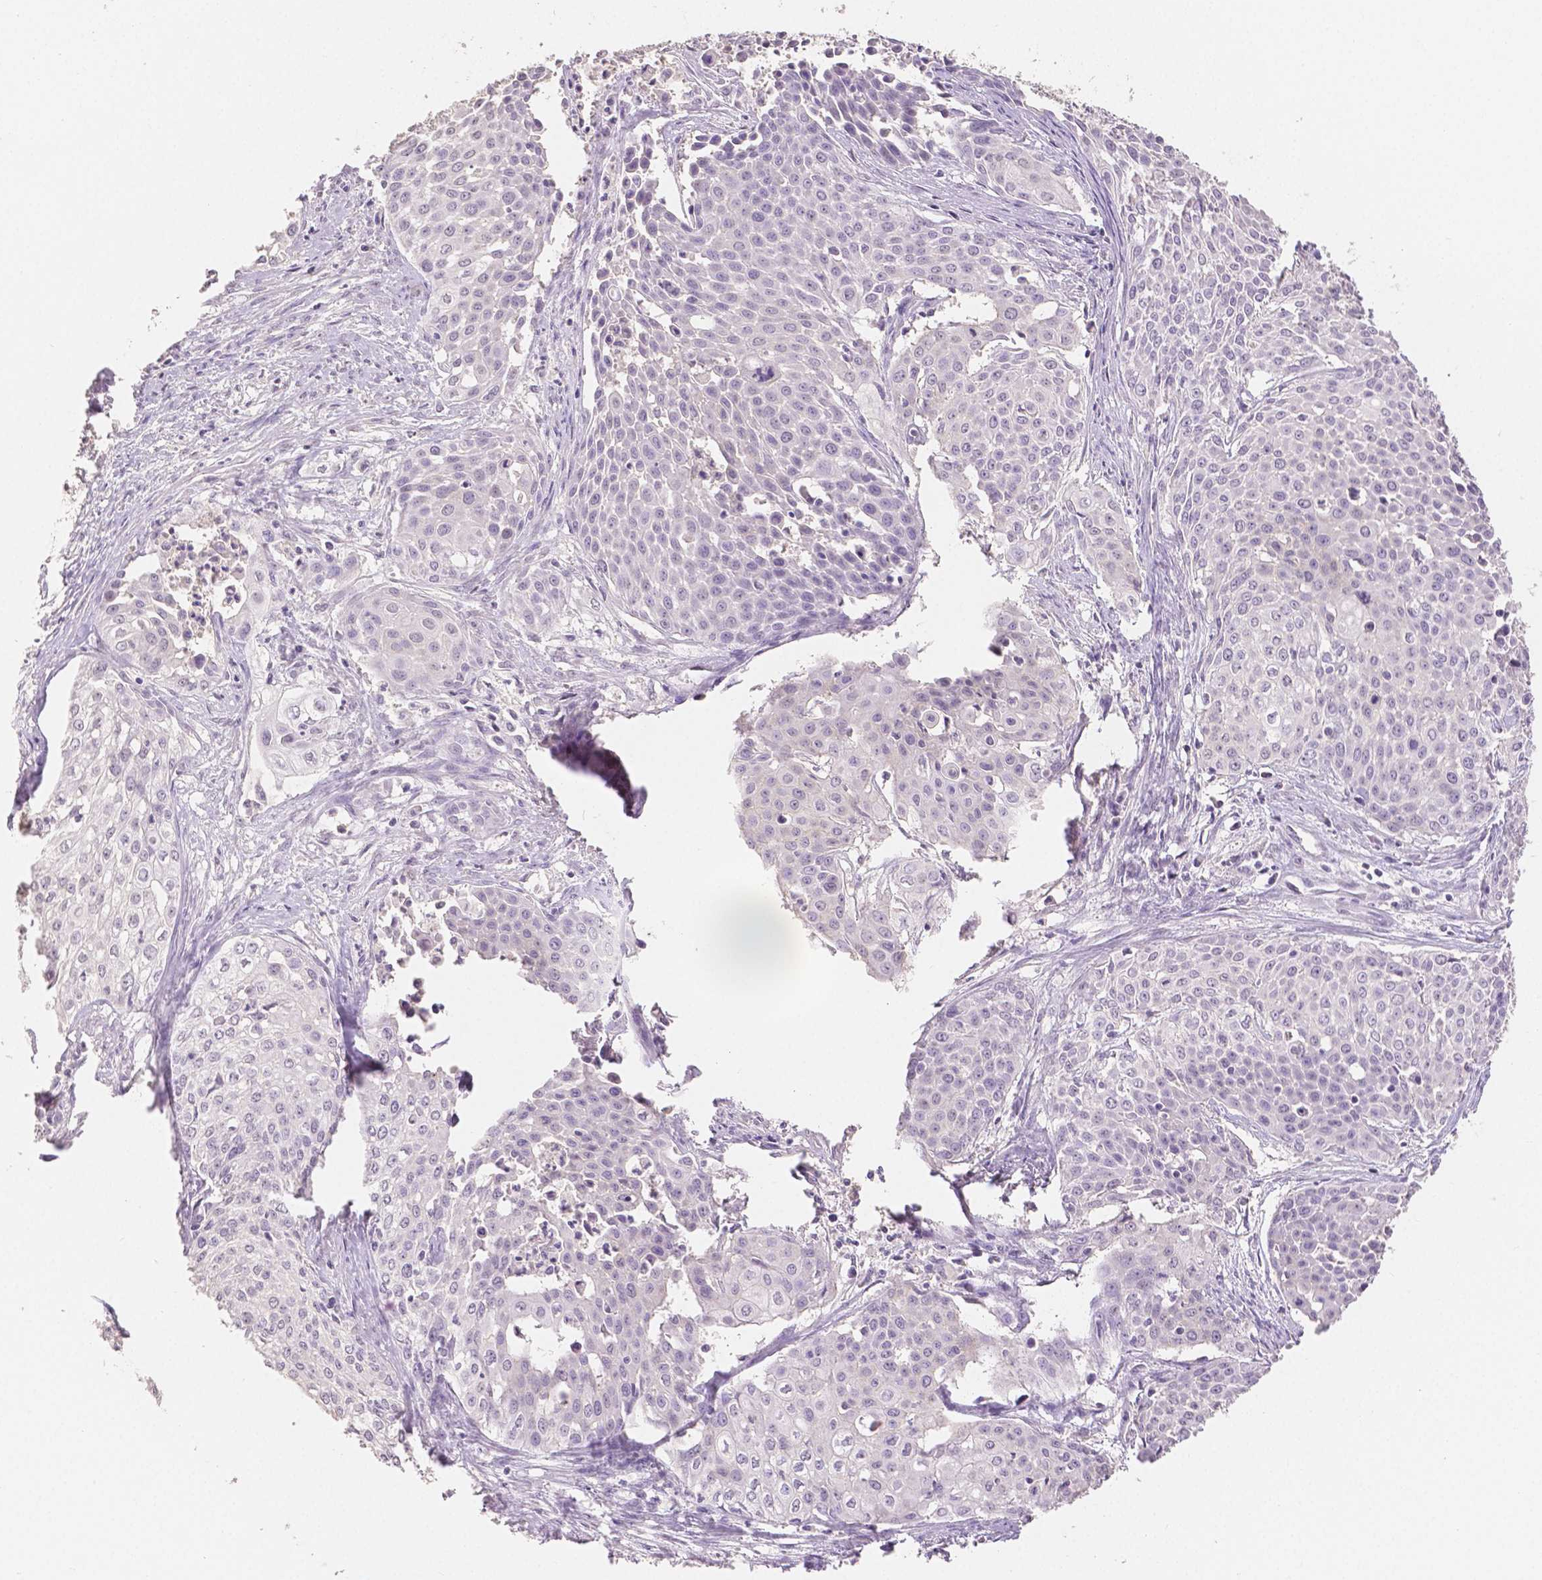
{"staining": {"intensity": "negative", "quantity": "none", "location": "none"}, "tissue": "cervical cancer", "cell_type": "Tumor cells", "image_type": "cancer", "snomed": [{"axis": "morphology", "description": "Squamous cell carcinoma, NOS"}, {"axis": "topography", "description": "Cervix"}], "caption": "This is a photomicrograph of immunohistochemistry (IHC) staining of cervical squamous cell carcinoma, which shows no expression in tumor cells.", "gene": "OCLN", "patient": {"sex": "female", "age": 39}}